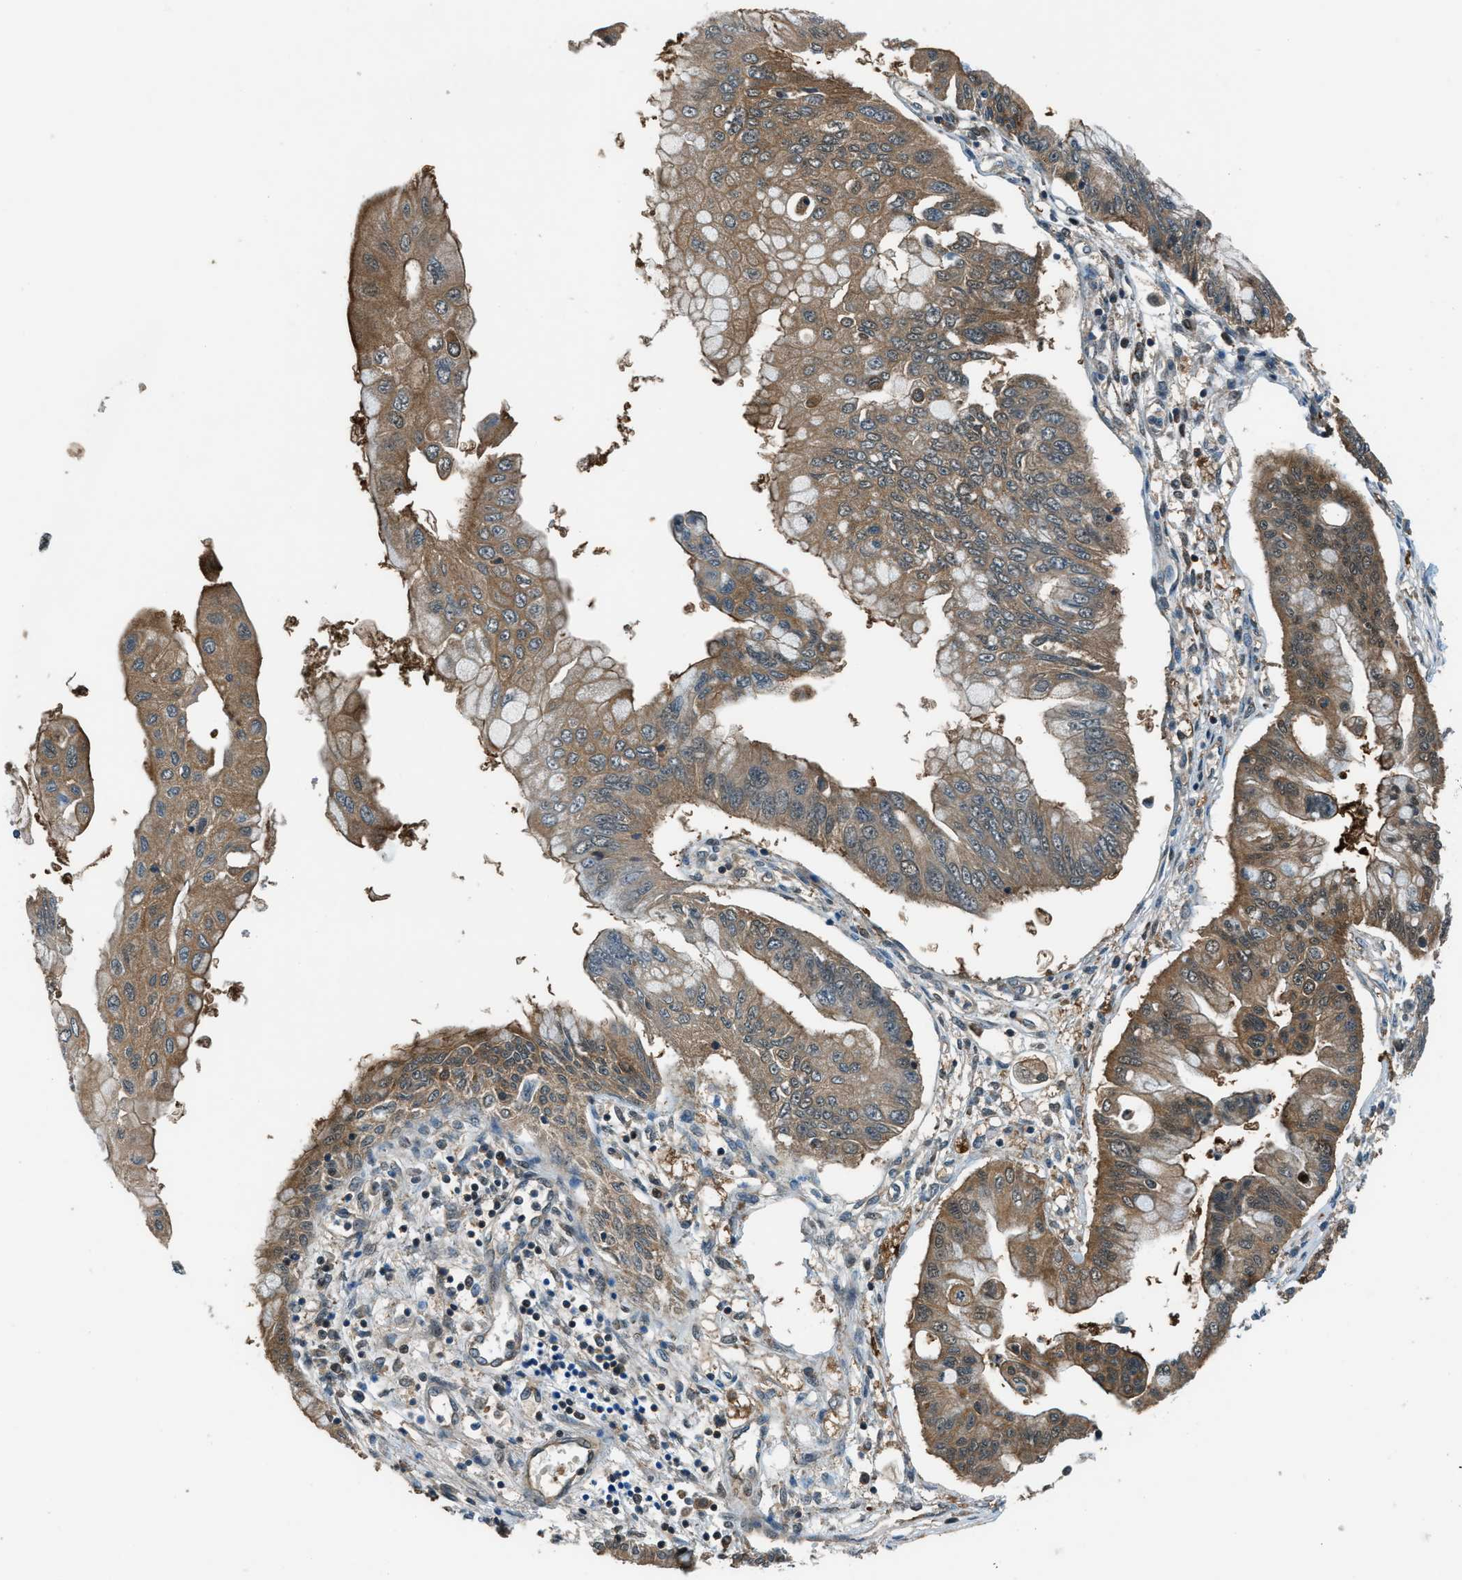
{"staining": {"intensity": "moderate", "quantity": ">75%", "location": "cytoplasmic/membranous"}, "tissue": "pancreatic cancer", "cell_type": "Tumor cells", "image_type": "cancer", "snomed": [{"axis": "morphology", "description": "Adenocarcinoma, NOS"}, {"axis": "topography", "description": "Pancreas"}], "caption": "Immunohistochemistry (DAB) staining of human adenocarcinoma (pancreatic) reveals moderate cytoplasmic/membranous protein staining in about >75% of tumor cells.", "gene": "HEBP2", "patient": {"sex": "female", "age": 77}}